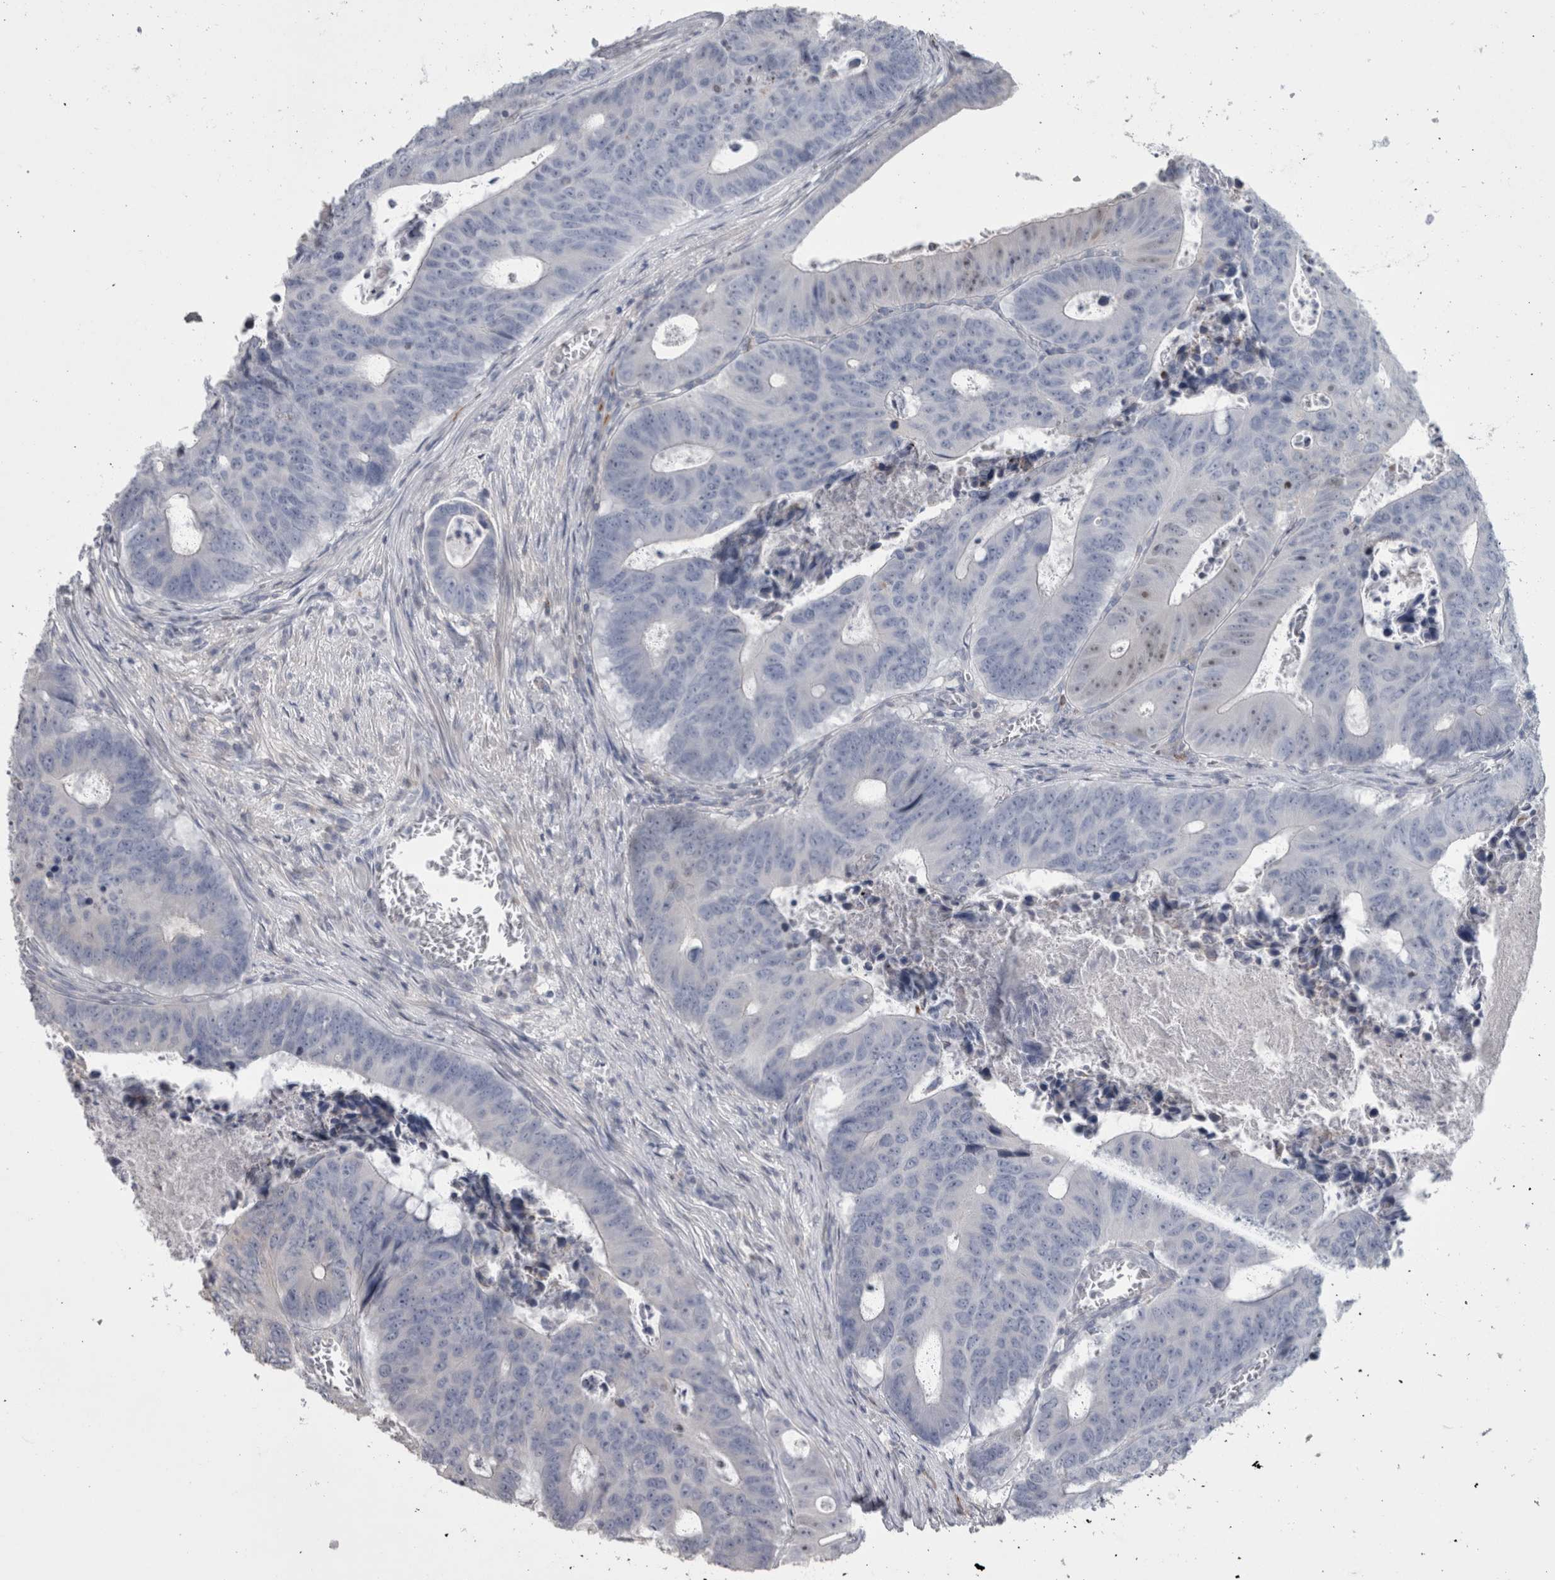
{"staining": {"intensity": "weak", "quantity": "<25%", "location": "nuclear"}, "tissue": "colorectal cancer", "cell_type": "Tumor cells", "image_type": "cancer", "snomed": [{"axis": "morphology", "description": "Adenocarcinoma, NOS"}, {"axis": "topography", "description": "Colon"}], "caption": "An IHC histopathology image of adenocarcinoma (colorectal) is shown. There is no staining in tumor cells of adenocarcinoma (colorectal).", "gene": "IL33", "patient": {"sex": "male", "age": 87}}